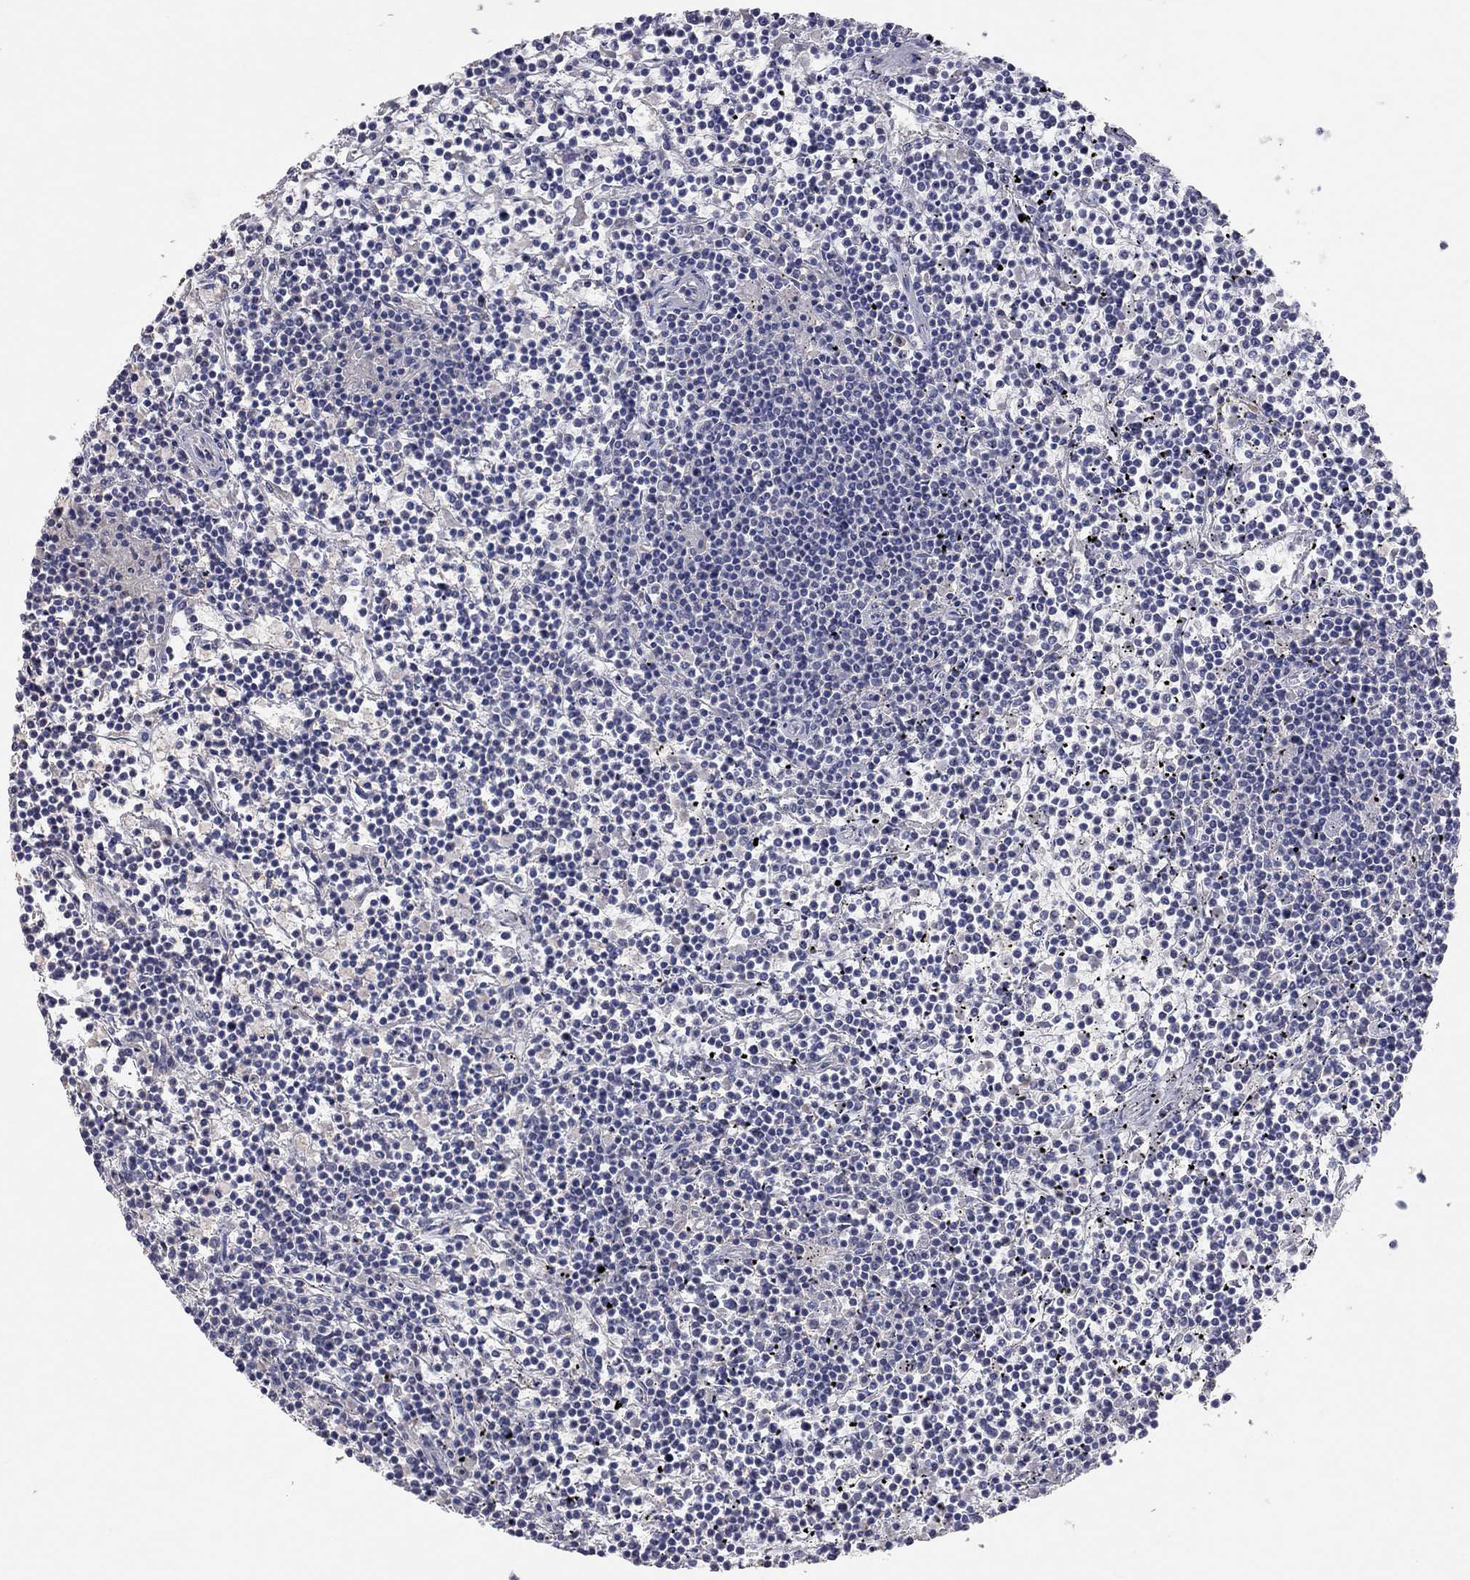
{"staining": {"intensity": "negative", "quantity": "none", "location": "none"}, "tissue": "lymphoma", "cell_type": "Tumor cells", "image_type": "cancer", "snomed": [{"axis": "morphology", "description": "Malignant lymphoma, non-Hodgkin's type, Low grade"}, {"axis": "topography", "description": "Spleen"}], "caption": "The image reveals no significant positivity in tumor cells of lymphoma.", "gene": "MMP13", "patient": {"sex": "female", "age": 19}}